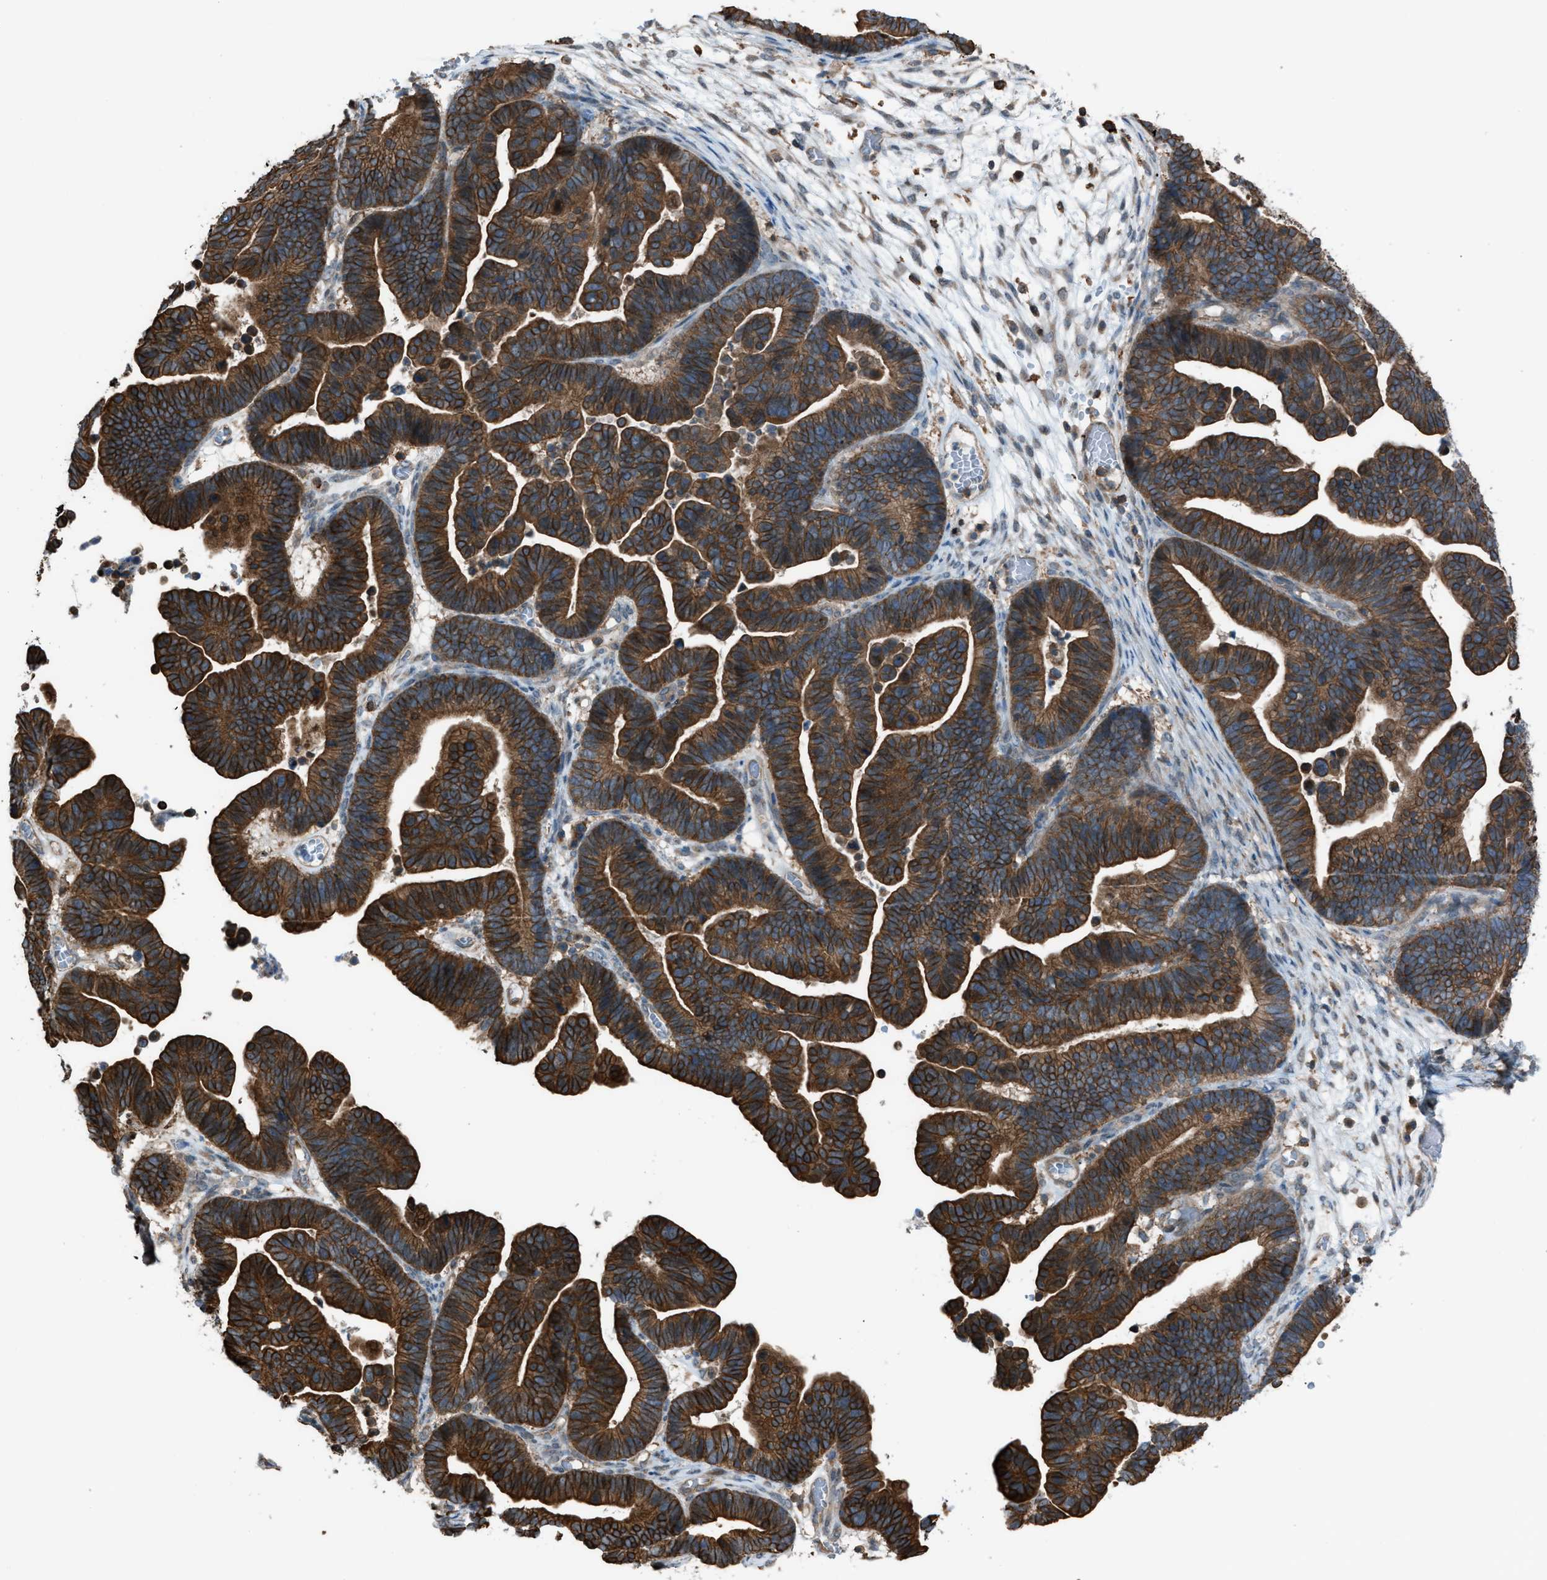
{"staining": {"intensity": "strong", "quantity": ">75%", "location": "cytoplasmic/membranous"}, "tissue": "ovarian cancer", "cell_type": "Tumor cells", "image_type": "cancer", "snomed": [{"axis": "morphology", "description": "Cystadenocarcinoma, serous, NOS"}, {"axis": "topography", "description": "Ovary"}], "caption": "Protein staining displays strong cytoplasmic/membranous expression in about >75% of tumor cells in ovarian serous cystadenocarcinoma.", "gene": "DYRK1A", "patient": {"sex": "female", "age": 56}}